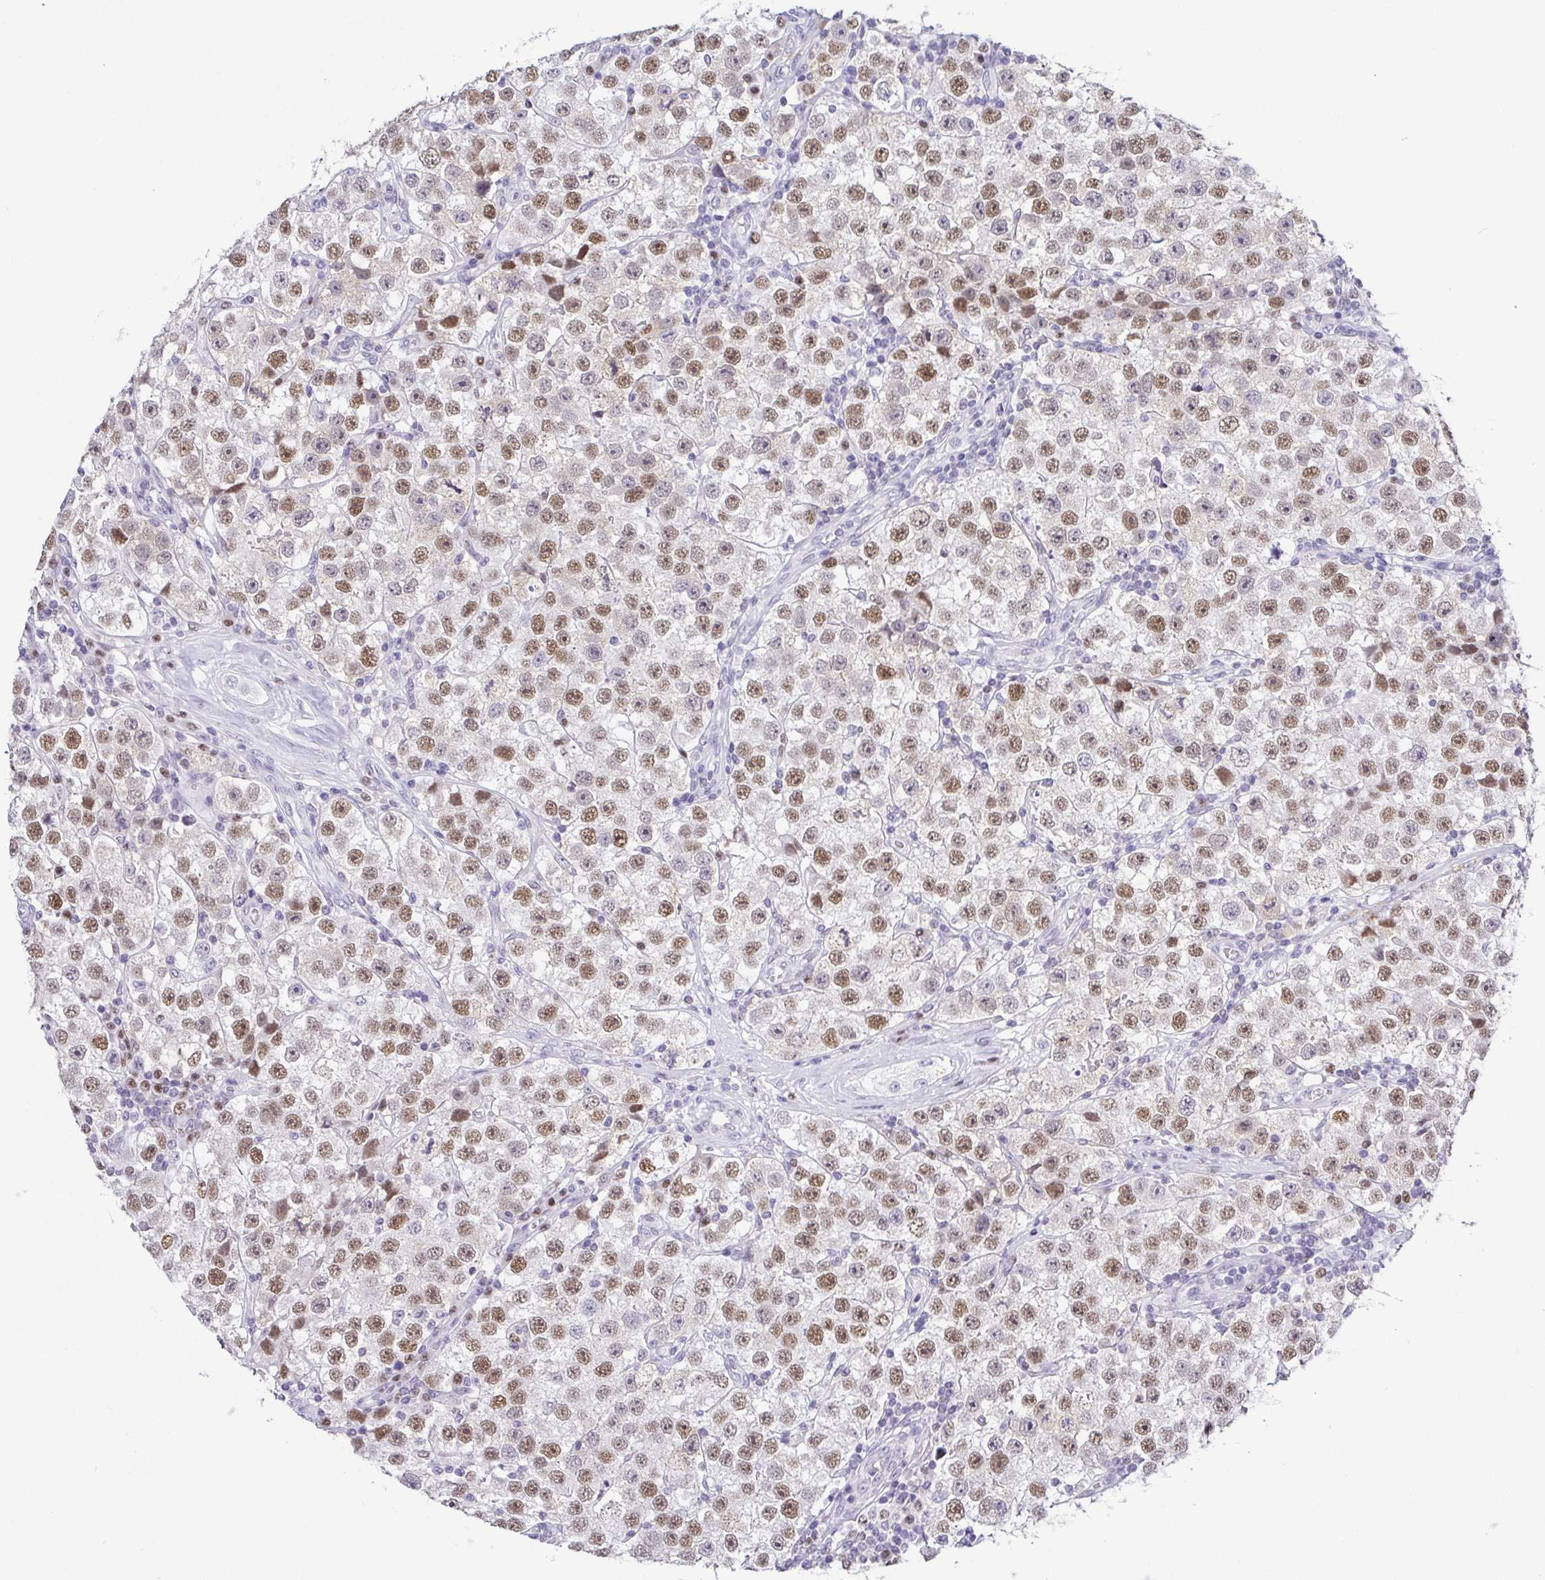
{"staining": {"intensity": "moderate", "quantity": "25%-75%", "location": "nuclear"}, "tissue": "testis cancer", "cell_type": "Tumor cells", "image_type": "cancer", "snomed": [{"axis": "morphology", "description": "Seminoma, NOS"}, {"axis": "topography", "description": "Testis"}], "caption": "Protein staining displays moderate nuclear staining in approximately 25%-75% of tumor cells in testis seminoma.", "gene": "TCF3", "patient": {"sex": "male", "age": 34}}